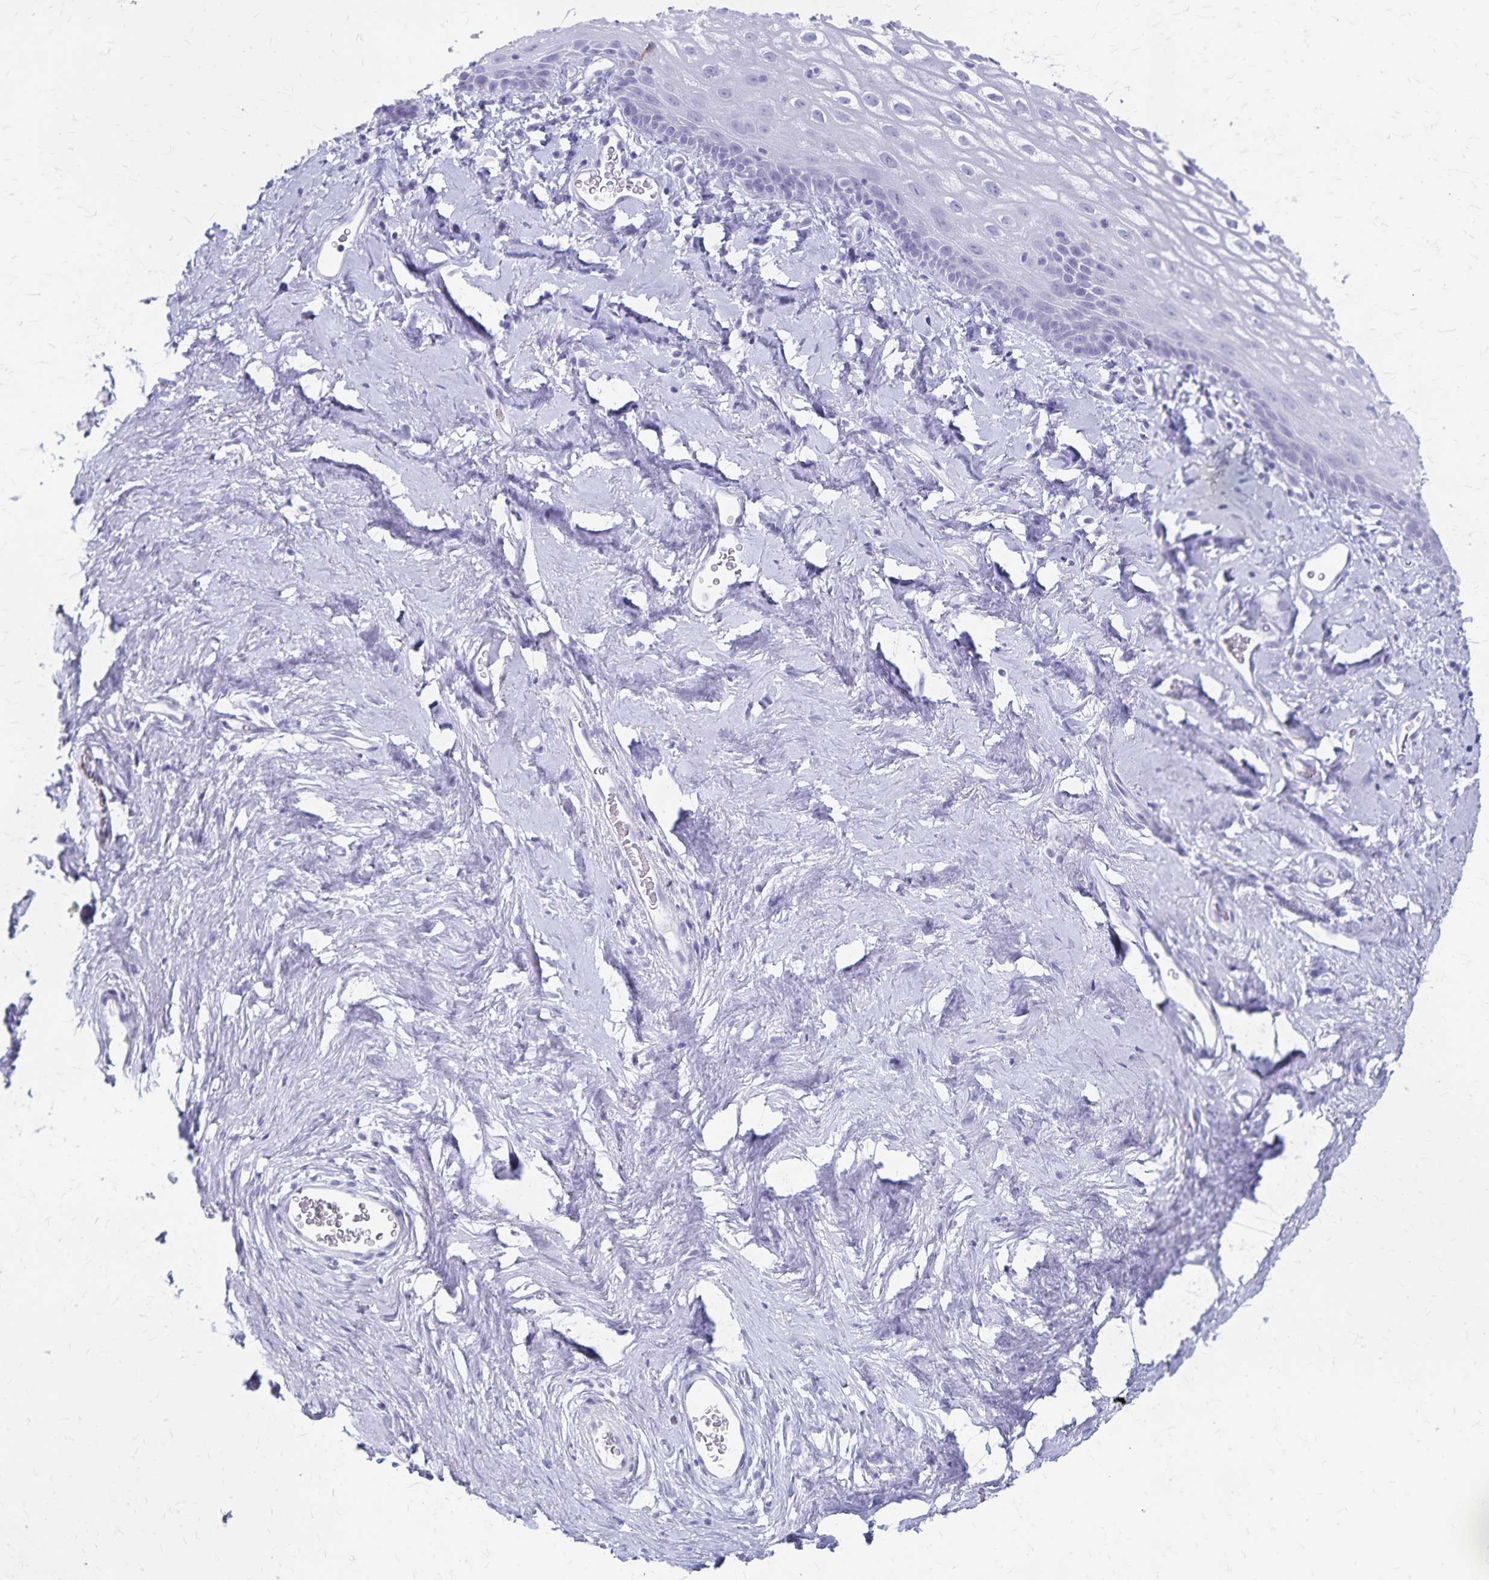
{"staining": {"intensity": "negative", "quantity": "none", "location": "none"}, "tissue": "vagina", "cell_type": "Squamous epithelial cells", "image_type": "normal", "snomed": [{"axis": "morphology", "description": "Normal tissue, NOS"}, {"axis": "morphology", "description": "Adenocarcinoma, NOS"}, {"axis": "topography", "description": "Rectum"}, {"axis": "topography", "description": "Vagina"}, {"axis": "topography", "description": "Peripheral nerve tissue"}], "caption": "Squamous epithelial cells show no significant positivity in normal vagina. (Immunohistochemistry (ihc), brightfield microscopy, high magnification).", "gene": "GPBAR1", "patient": {"sex": "female", "age": 71}}